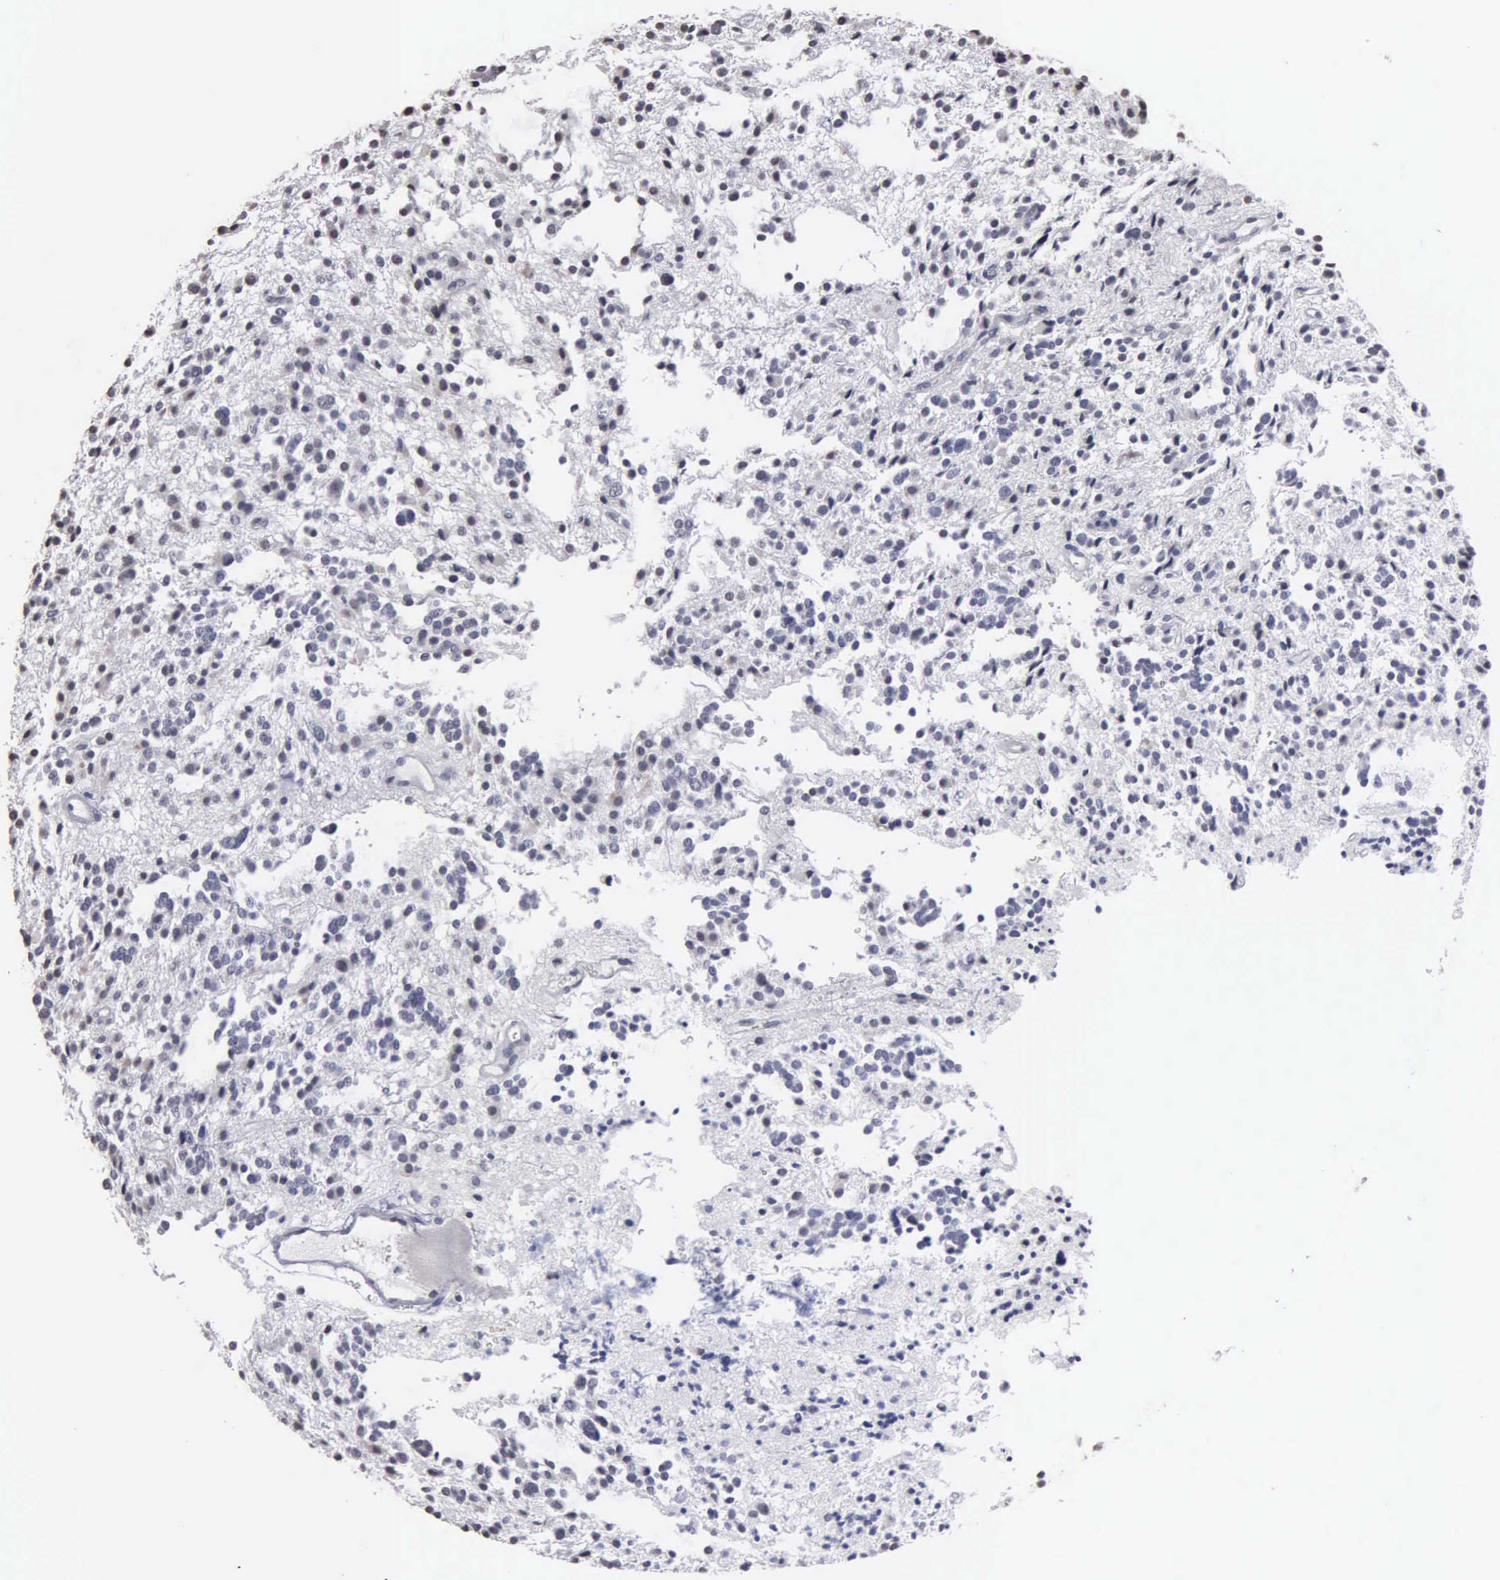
{"staining": {"intensity": "negative", "quantity": "none", "location": "none"}, "tissue": "glioma", "cell_type": "Tumor cells", "image_type": "cancer", "snomed": [{"axis": "morphology", "description": "Glioma, malignant, Low grade"}, {"axis": "topography", "description": "Brain"}], "caption": "Micrograph shows no protein expression in tumor cells of malignant low-grade glioma tissue.", "gene": "UPB1", "patient": {"sex": "female", "age": 36}}